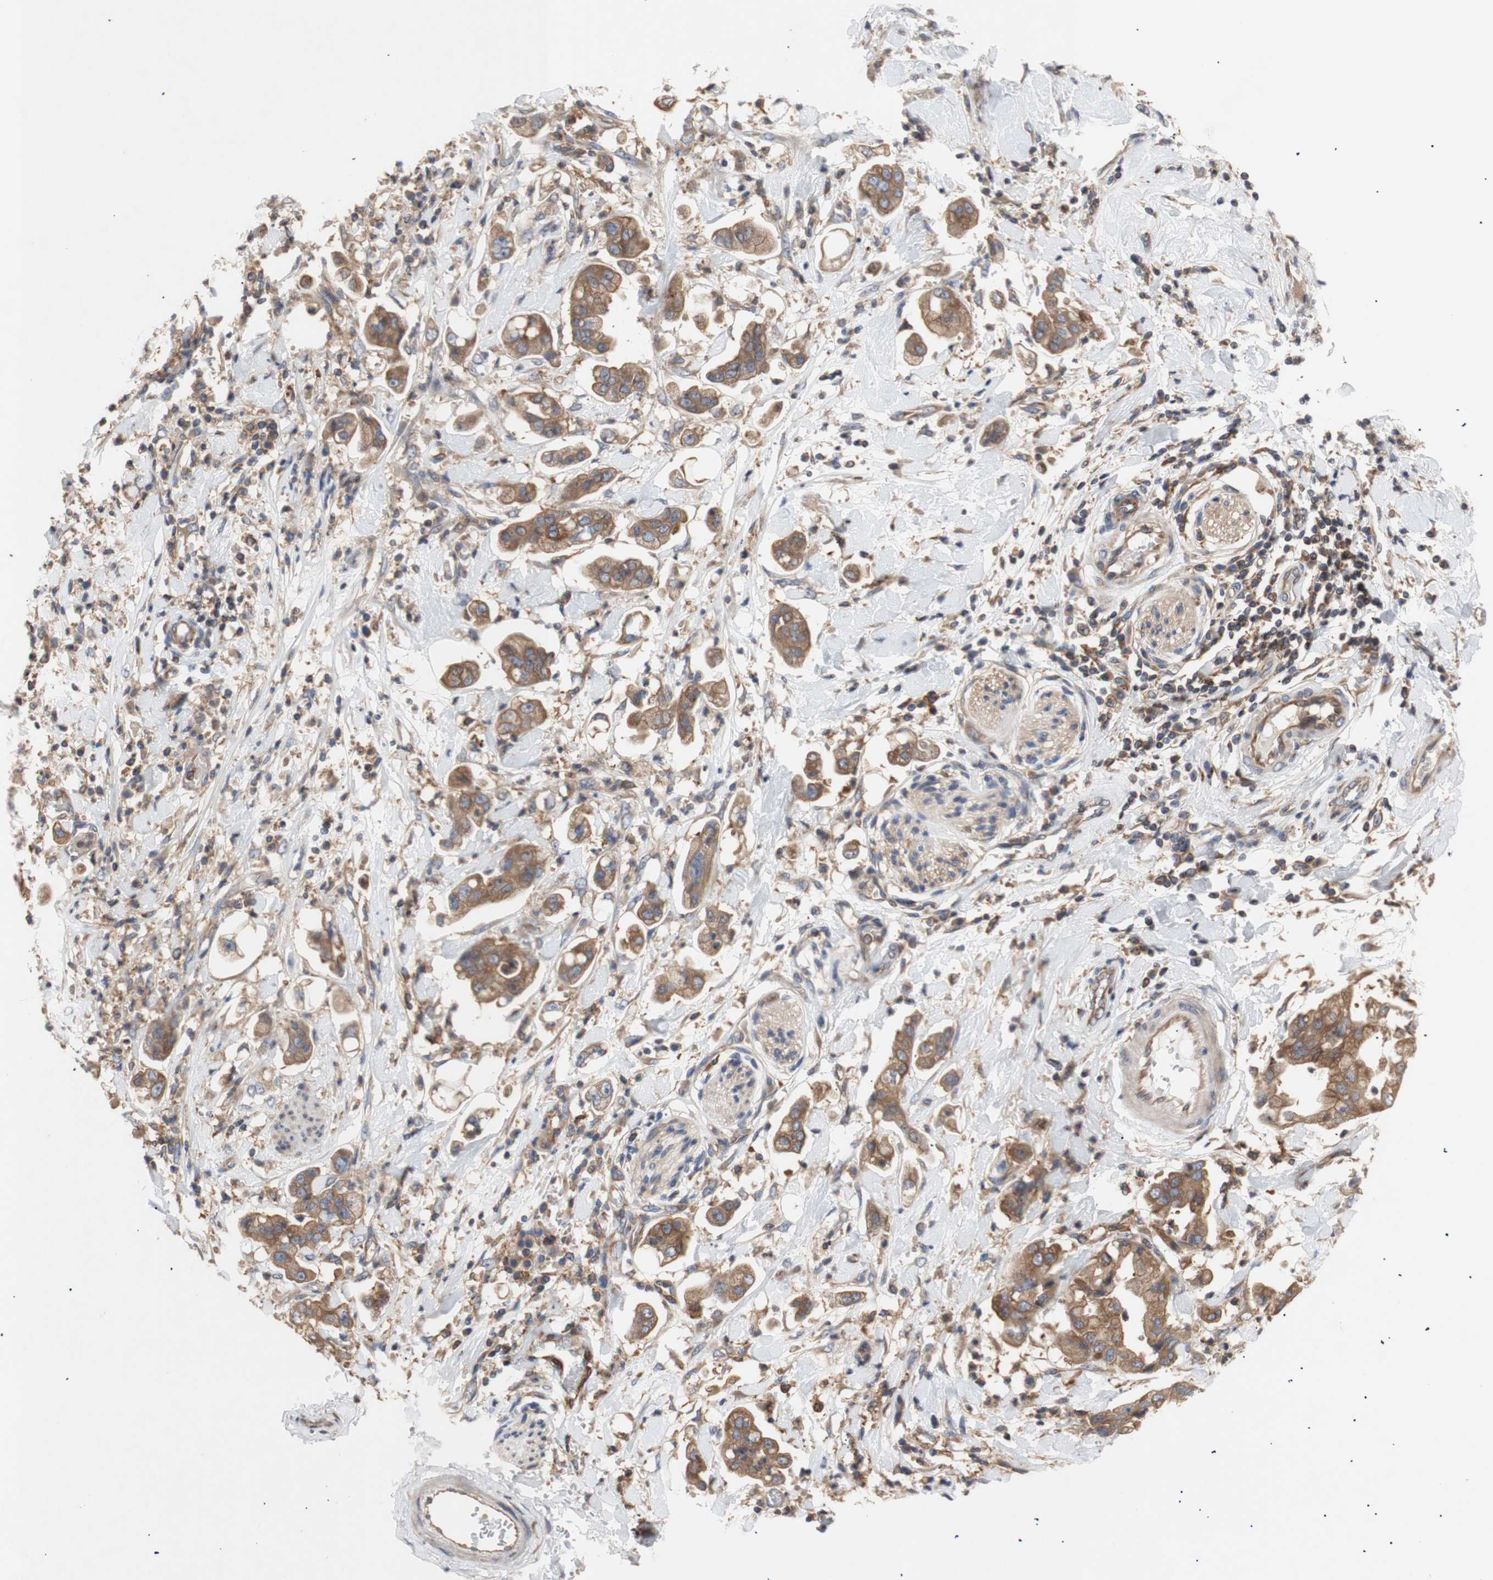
{"staining": {"intensity": "moderate", "quantity": ">75%", "location": "cytoplasmic/membranous"}, "tissue": "stomach cancer", "cell_type": "Tumor cells", "image_type": "cancer", "snomed": [{"axis": "morphology", "description": "Adenocarcinoma, NOS"}, {"axis": "topography", "description": "Stomach"}], "caption": "Stomach cancer tissue reveals moderate cytoplasmic/membranous positivity in about >75% of tumor cells Using DAB (3,3'-diaminobenzidine) (brown) and hematoxylin (blue) stains, captured at high magnification using brightfield microscopy.", "gene": "IKBKG", "patient": {"sex": "male", "age": 62}}